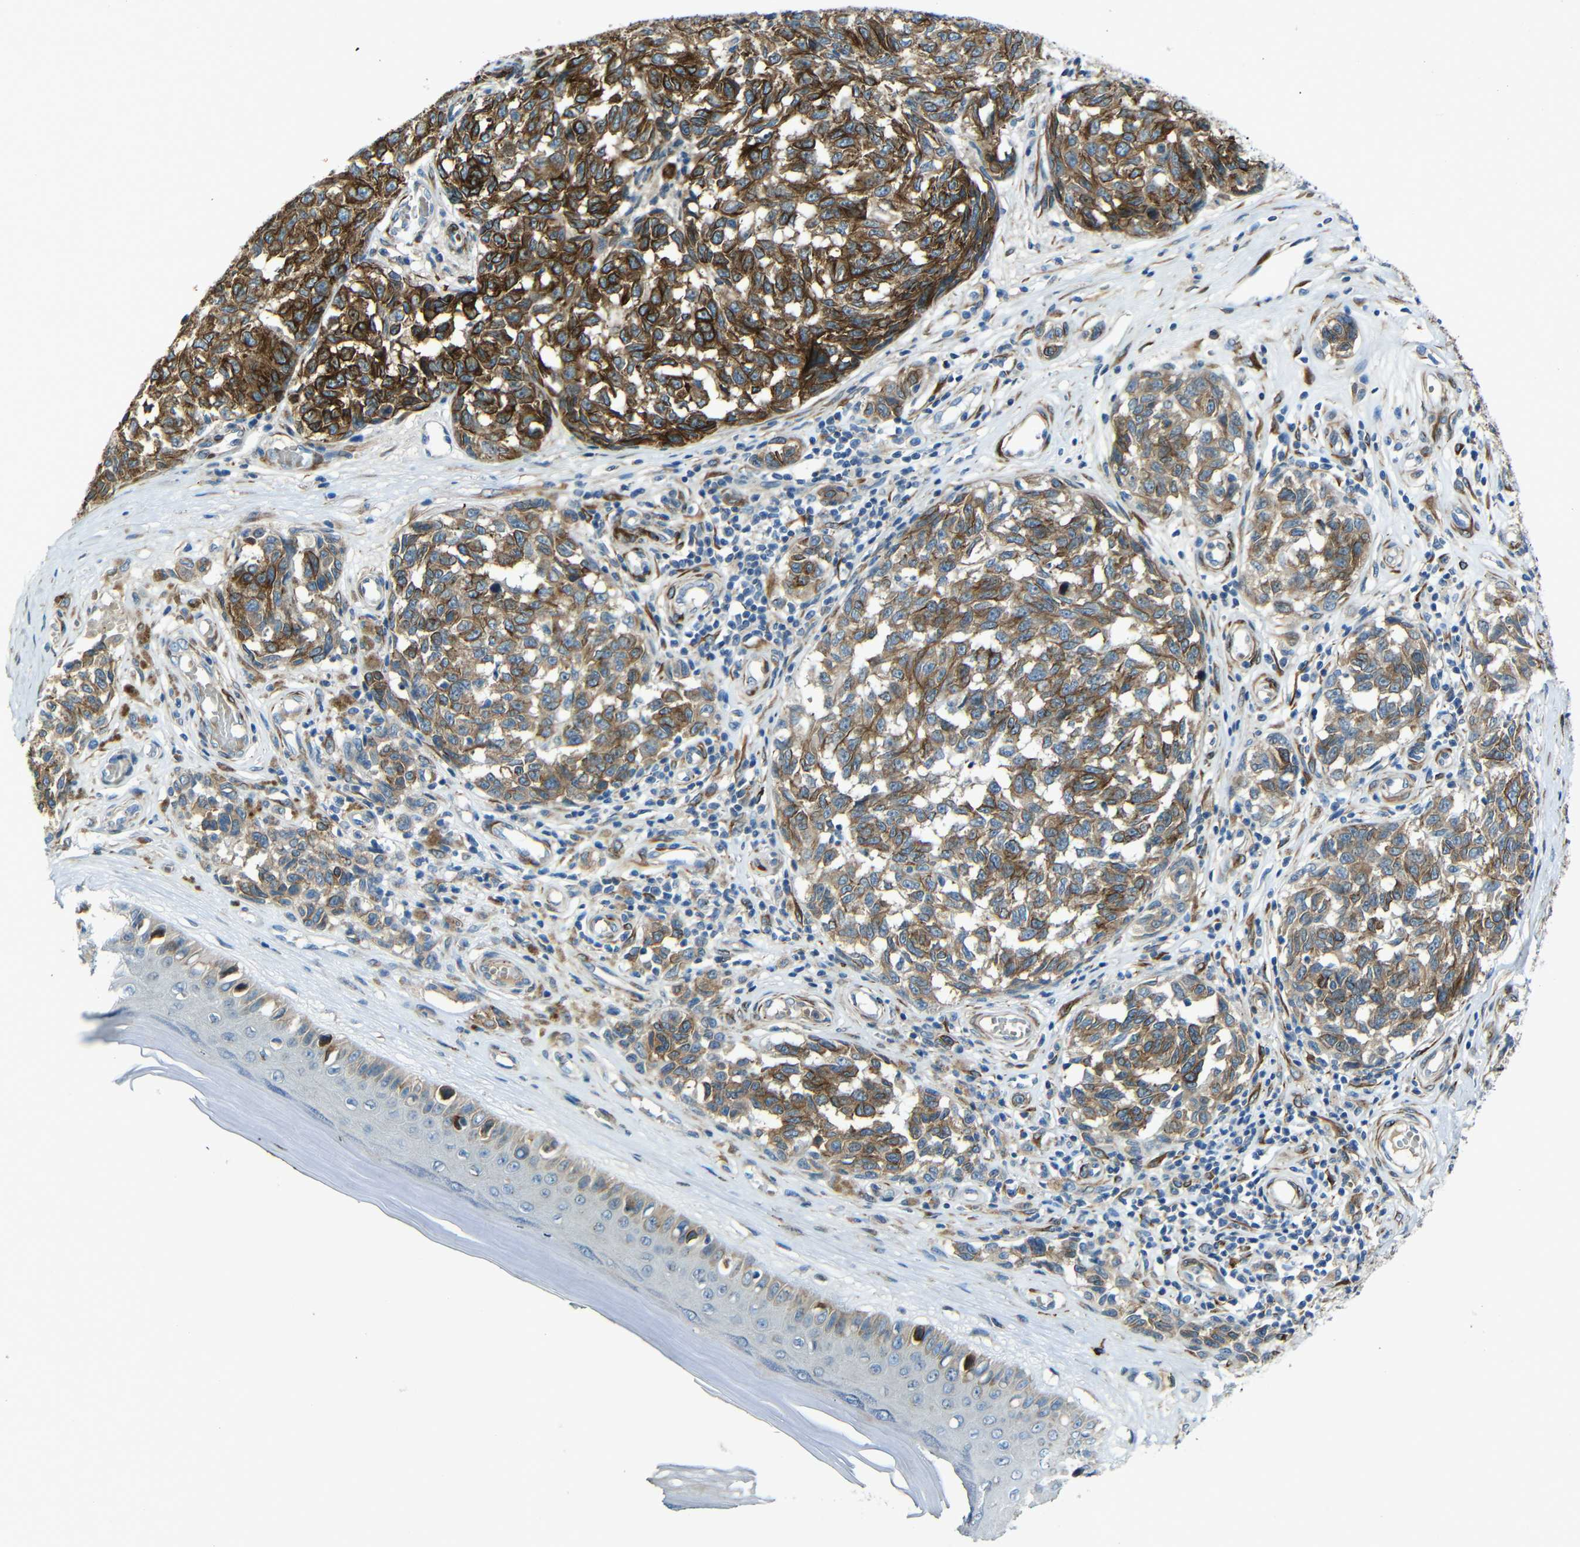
{"staining": {"intensity": "strong", "quantity": ">75%", "location": "cytoplasmic/membranous"}, "tissue": "melanoma", "cell_type": "Tumor cells", "image_type": "cancer", "snomed": [{"axis": "morphology", "description": "Malignant melanoma, NOS"}, {"axis": "topography", "description": "Skin"}], "caption": "Melanoma stained for a protein (brown) reveals strong cytoplasmic/membranous positive staining in approximately >75% of tumor cells.", "gene": "DCLK1", "patient": {"sex": "female", "age": 64}}